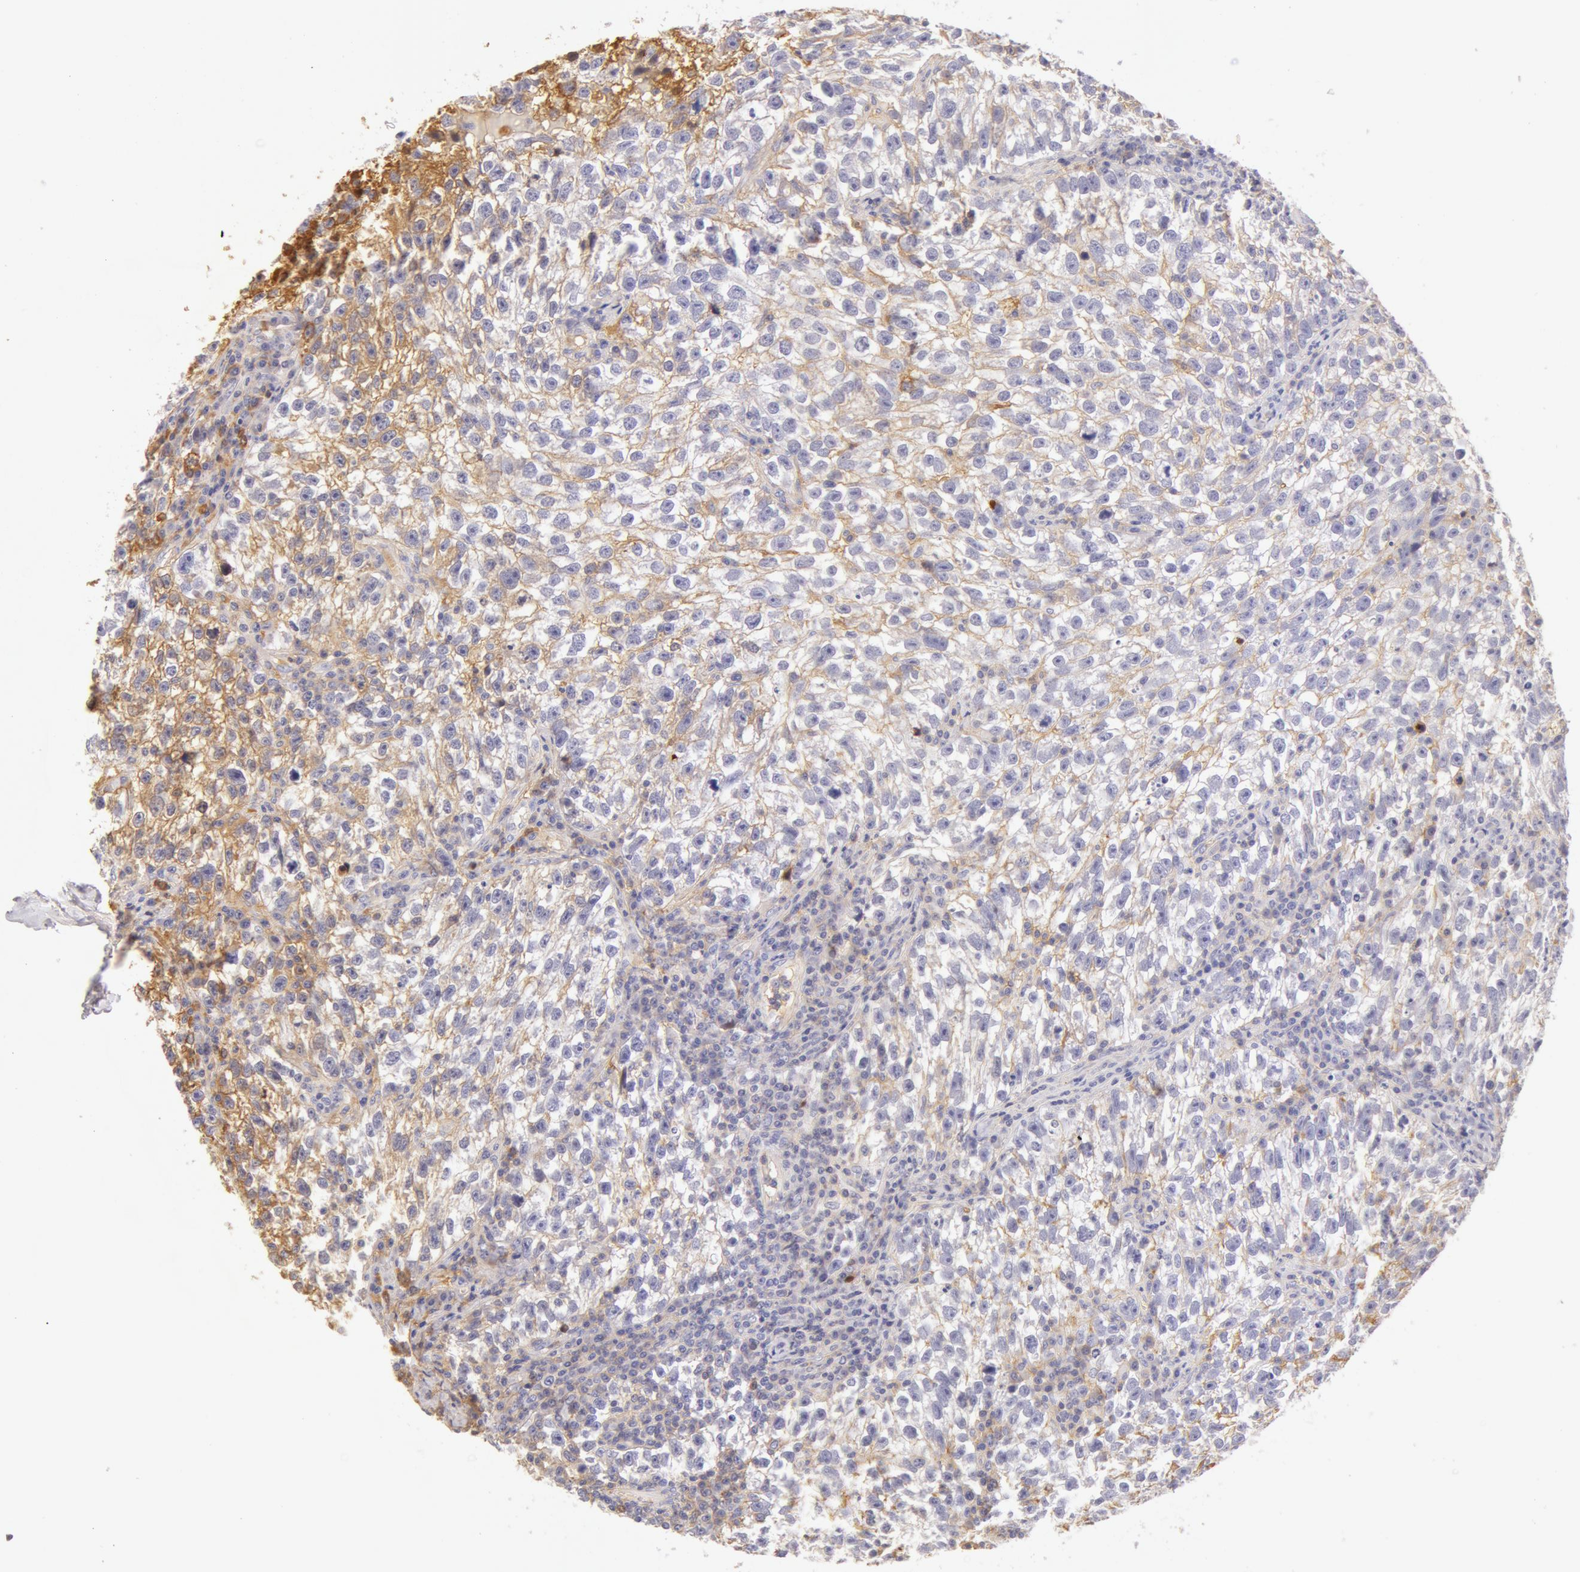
{"staining": {"intensity": "negative", "quantity": "none", "location": "none"}, "tissue": "testis cancer", "cell_type": "Tumor cells", "image_type": "cancer", "snomed": [{"axis": "morphology", "description": "Seminoma, NOS"}, {"axis": "topography", "description": "Testis"}], "caption": "Testis cancer stained for a protein using immunohistochemistry (IHC) exhibits no positivity tumor cells.", "gene": "AHSG", "patient": {"sex": "male", "age": 38}}